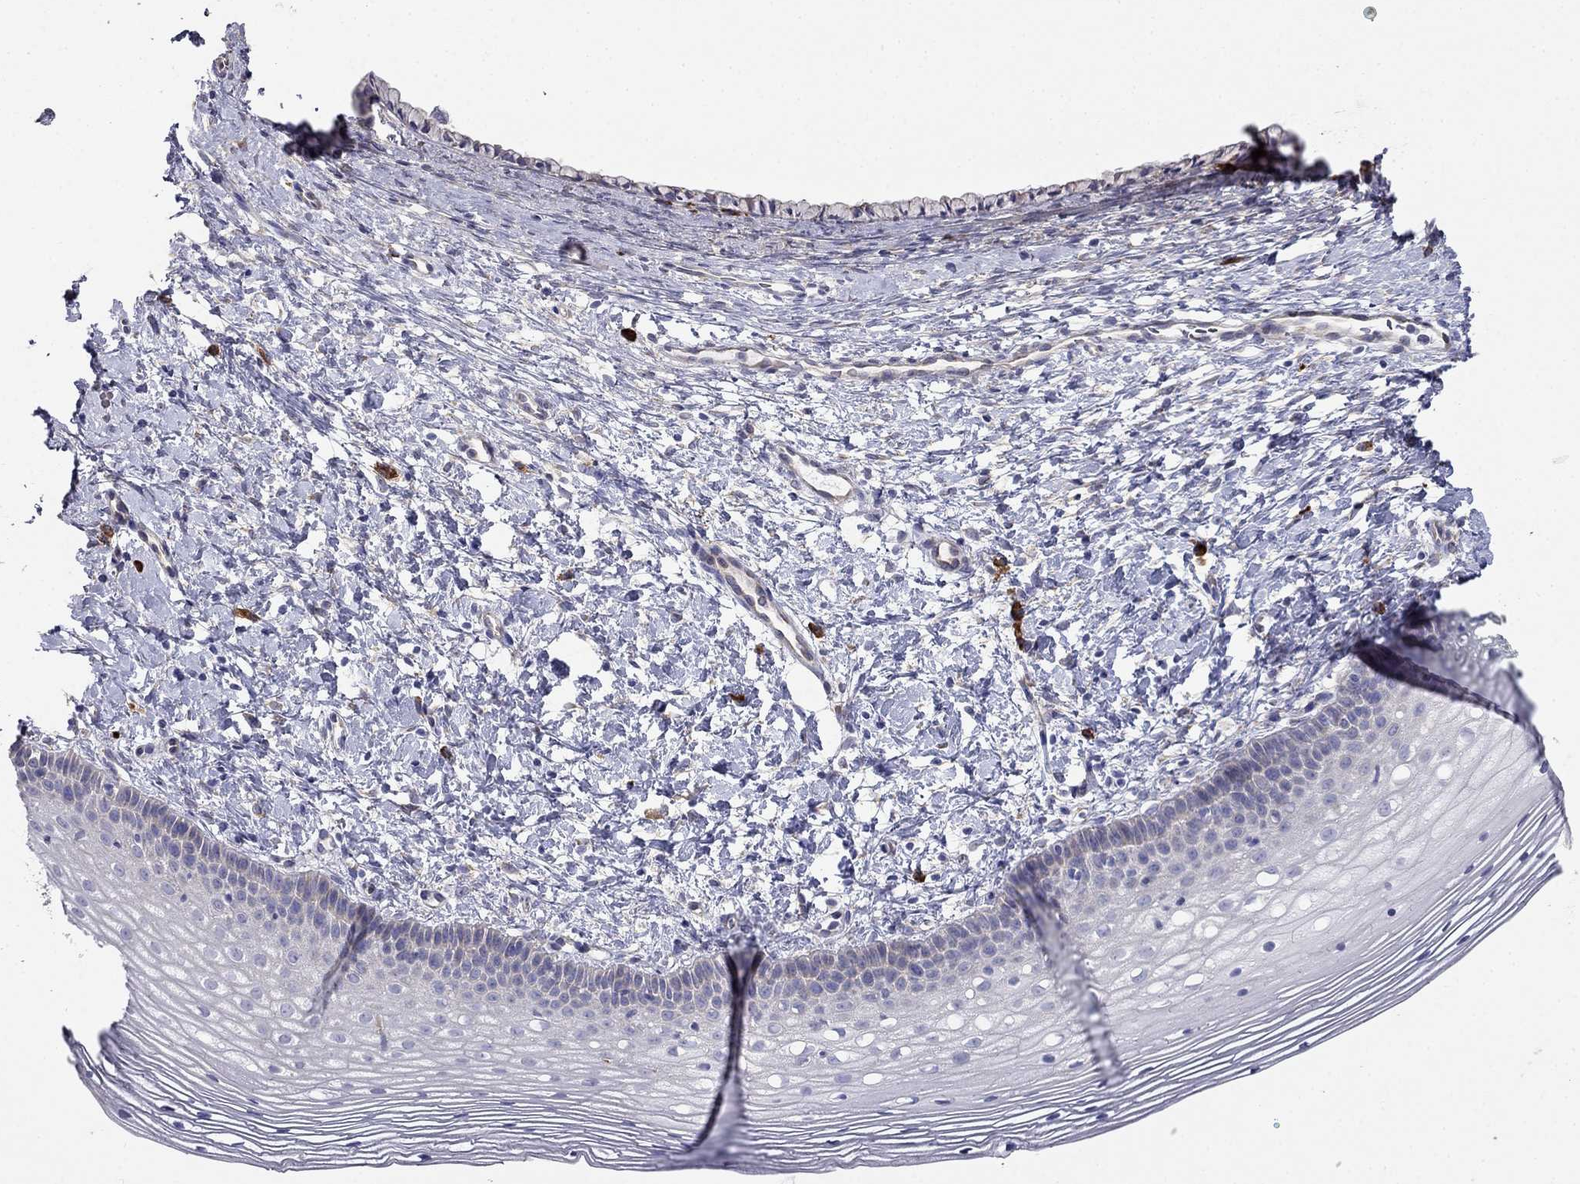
{"staining": {"intensity": "moderate", "quantity": ">75%", "location": "cytoplasmic/membranous"}, "tissue": "cervix", "cell_type": "Glandular cells", "image_type": "normal", "snomed": [{"axis": "morphology", "description": "Normal tissue, NOS"}, {"axis": "topography", "description": "Cervix"}], "caption": "Glandular cells demonstrate medium levels of moderate cytoplasmic/membranous expression in about >75% of cells in benign human cervix.", "gene": "LONRF2", "patient": {"sex": "female", "age": 39}}